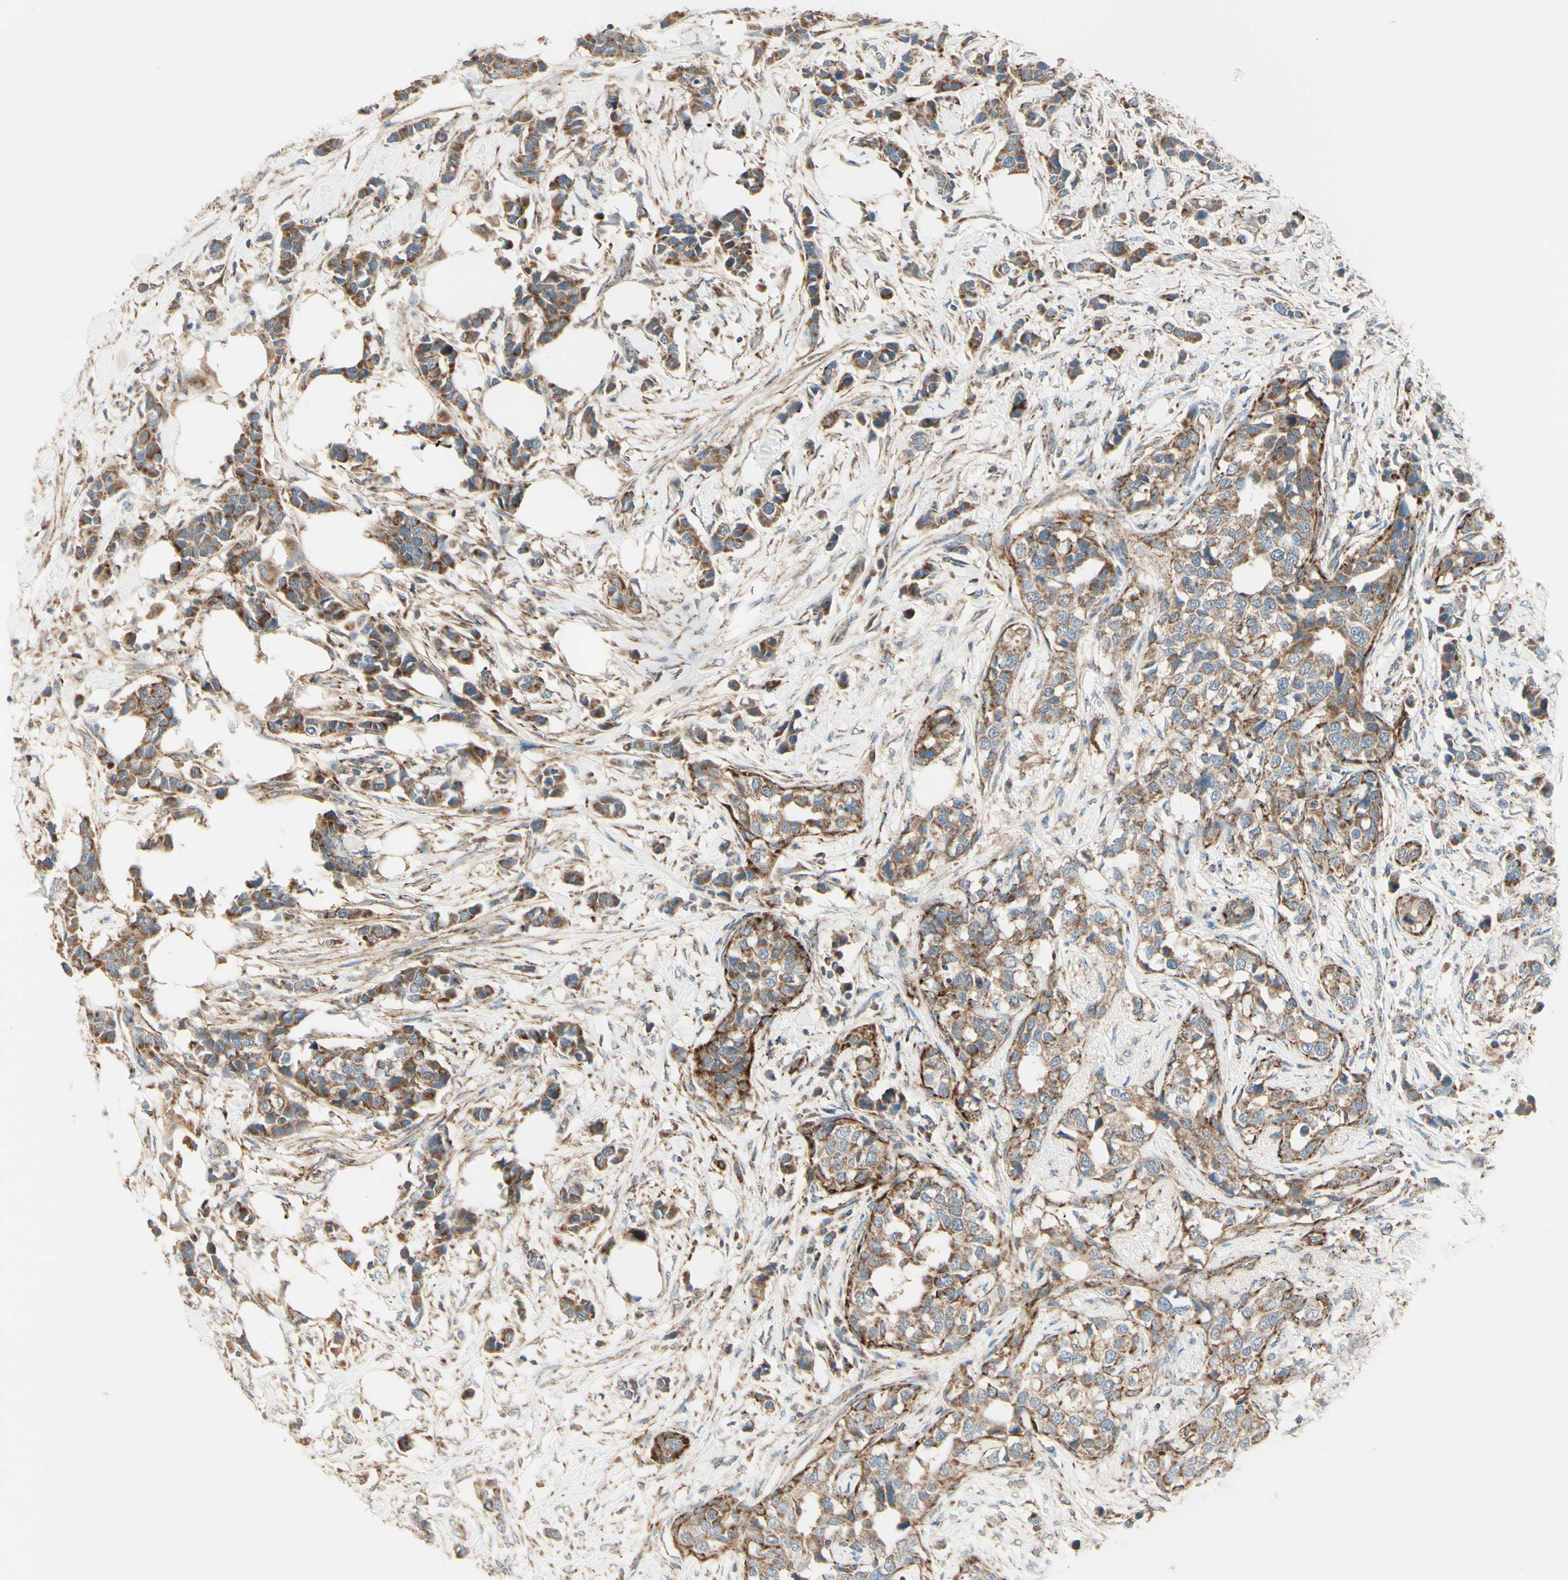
{"staining": {"intensity": "moderate", "quantity": ">75%", "location": "cytoplasmic/membranous"}, "tissue": "breast cancer", "cell_type": "Tumor cells", "image_type": "cancer", "snomed": [{"axis": "morphology", "description": "Normal tissue, NOS"}, {"axis": "morphology", "description": "Duct carcinoma"}, {"axis": "topography", "description": "Breast"}], "caption": "Immunohistochemistry (IHC) photomicrograph of breast cancer stained for a protein (brown), which exhibits medium levels of moderate cytoplasmic/membranous staining in about >75% of tumor cells.", "gene": "ARMC10", "patient": {"sex": "female", "age": 50}}